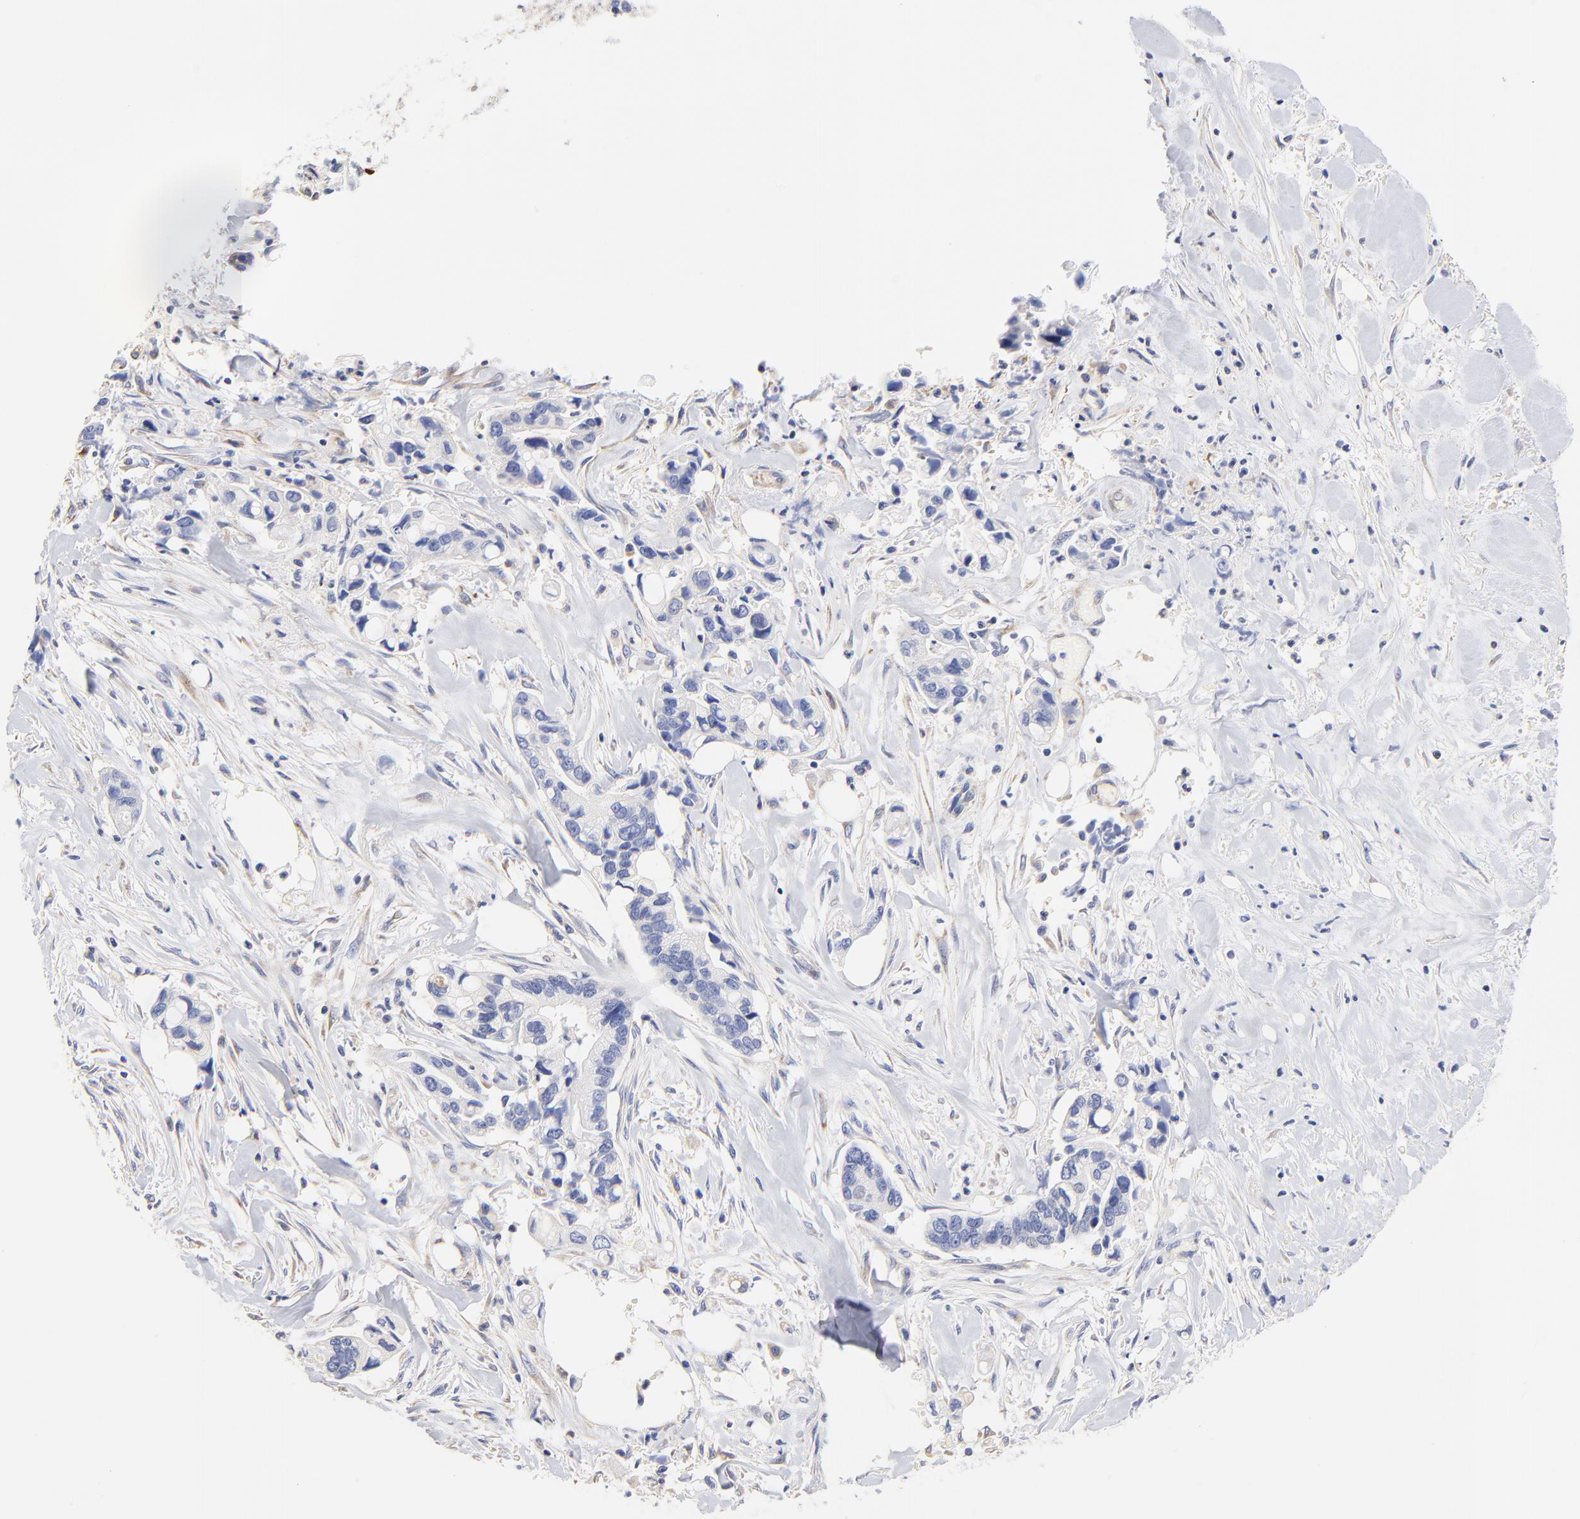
{"staining": {"intensity": "negative", "quantity": "none", "location": "none"}, "tissue": "pancreatic cancer", "cell_type": "Tumor cells", "image_type": "cancer", "snomed": [{"axis": "morphology", "description": "Adenocarcinoma, NOS"}, {"axis": "topography", "description": "Pancreas"}], "caption": "High power microscopy photomicrograph of an IHC micrograph of pancreatic cancer (adenocarcinoma), revealing no significant positivity in tumor cells. The staining was performed using DAB (3,3'-diaminobenzidine) to visualize the protein expression in brown, while the nuclei were stained in blue with hematoxylin (Magnification: 20x).", "gene": "HS3ST1", "patient": {"sex": "male", "age": 70}}